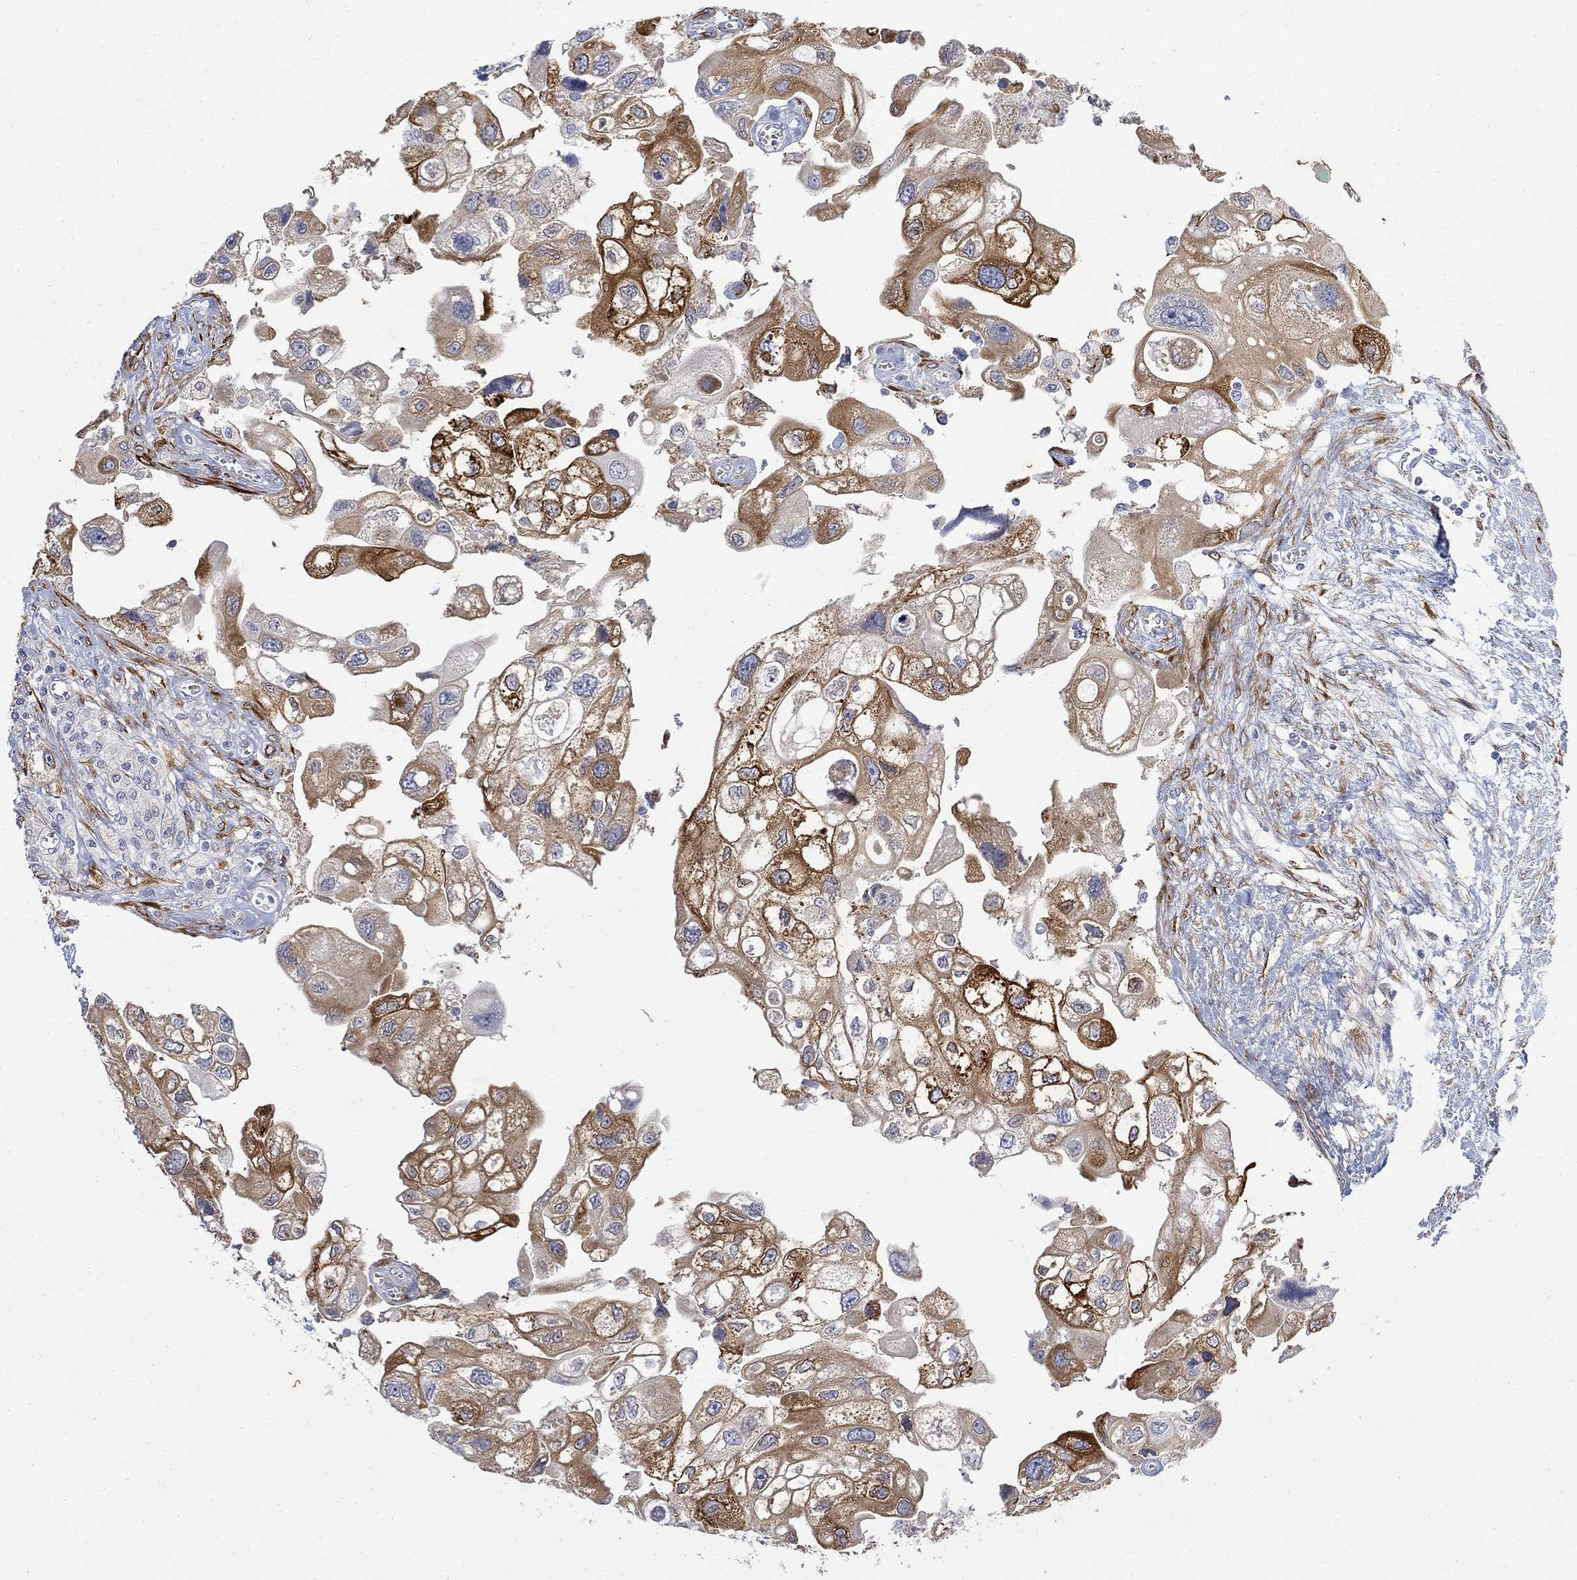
{"staining": {"intensity": "strong", "quantity": "25%-75%", "location": "cytoplasmic/membranous"}, "tissue": "urothelial cancer", "cell_type": "Tumor cells", "image_type": "cancer", "snomed": [{"axis": "morphology", "description": "Urothelial carcinoma, High grade"}, {"axis": "topography", "description": "Urinary bladder"}], "caption": "This is an image of immunohistochemistry staining of urothelial cancer, which shows strong expression in the cytoplasmic/membranous of tumor cells.", "gene": "FNDC5", "patient": {"sex": "male", "age": 59}}